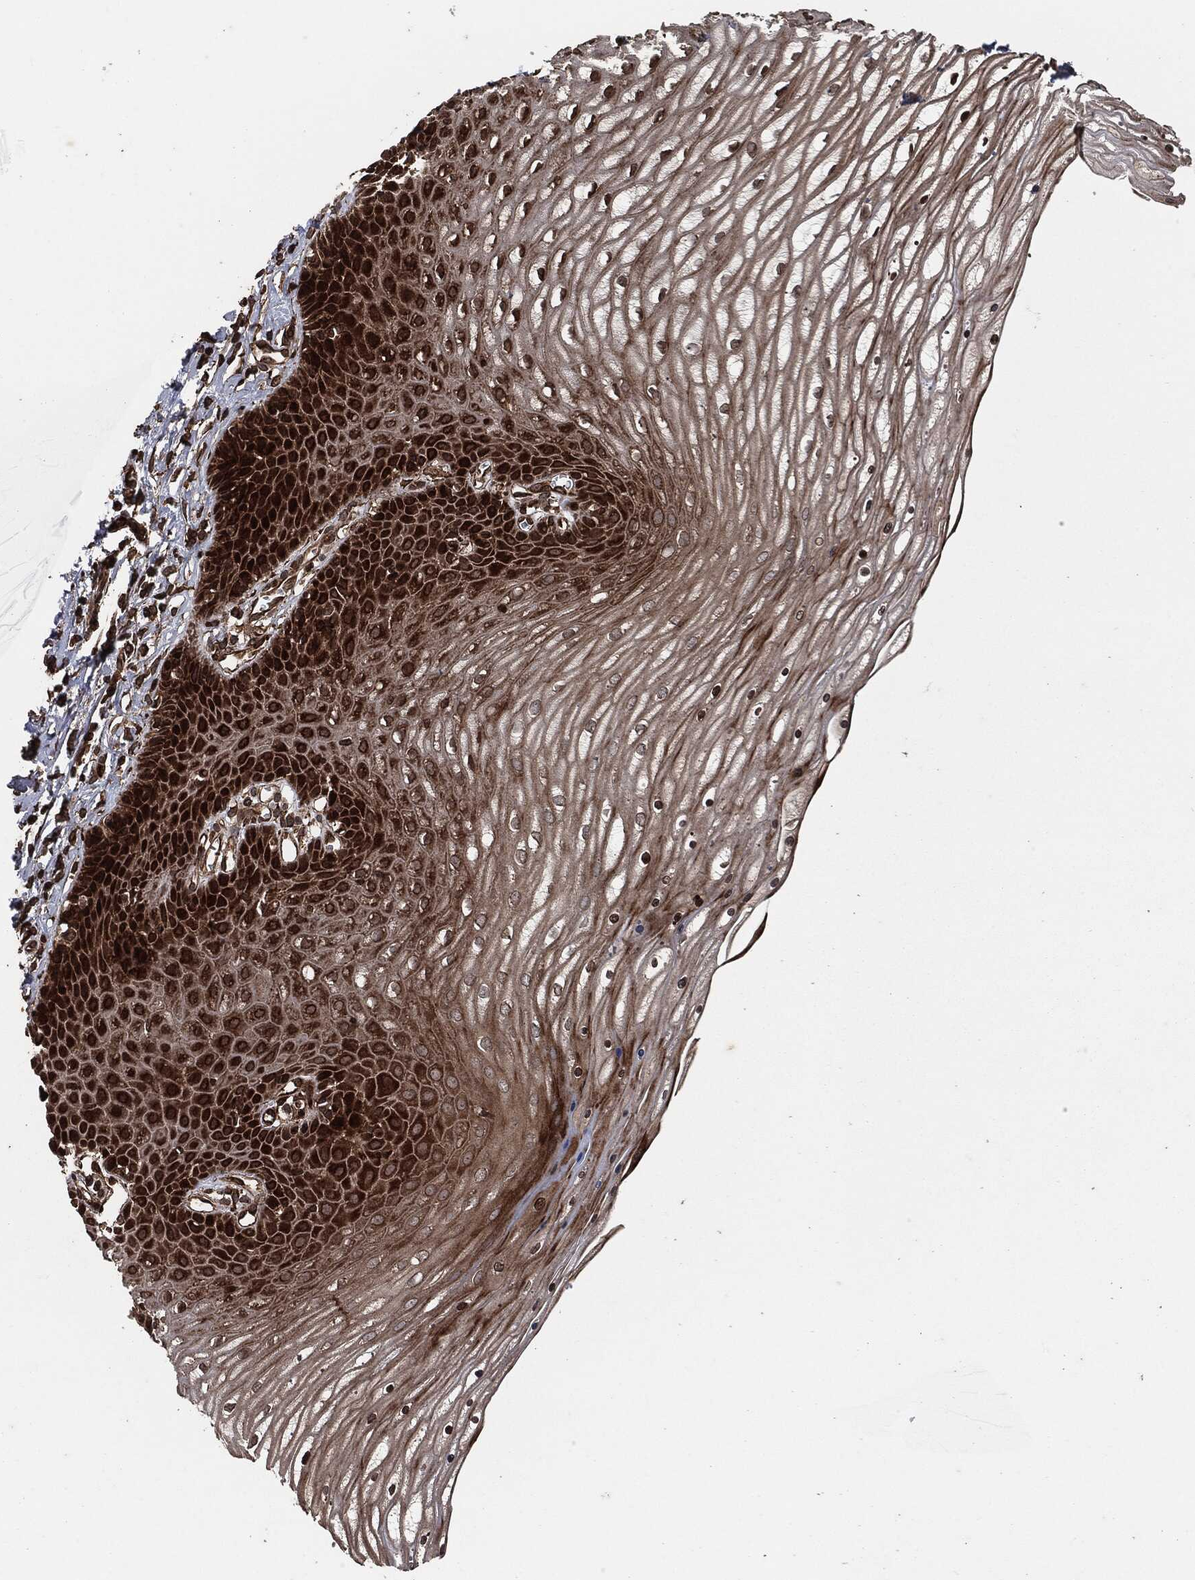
{"staining": {"intensity": "strong", "quantity": "25%-75%", "location": "cytoplasmic/membranous"}, "tissue": "cervix", "cell_type": "Glandular cells", "image_type": "normal", "snomed": [{"axis": "morphology", "description": "Normal tissue, NOS"}, {"axis": "topography", "description": "Cervix"}], "caption": "Immunohistochemical staining of unremarkable cervix exhibits high levels of strong cytoplasmic/membranous positivity in approximately 25%-75% of glandular cells.", "gene": "IFIT1", "patient": {"sex": "female", "age": 35}}